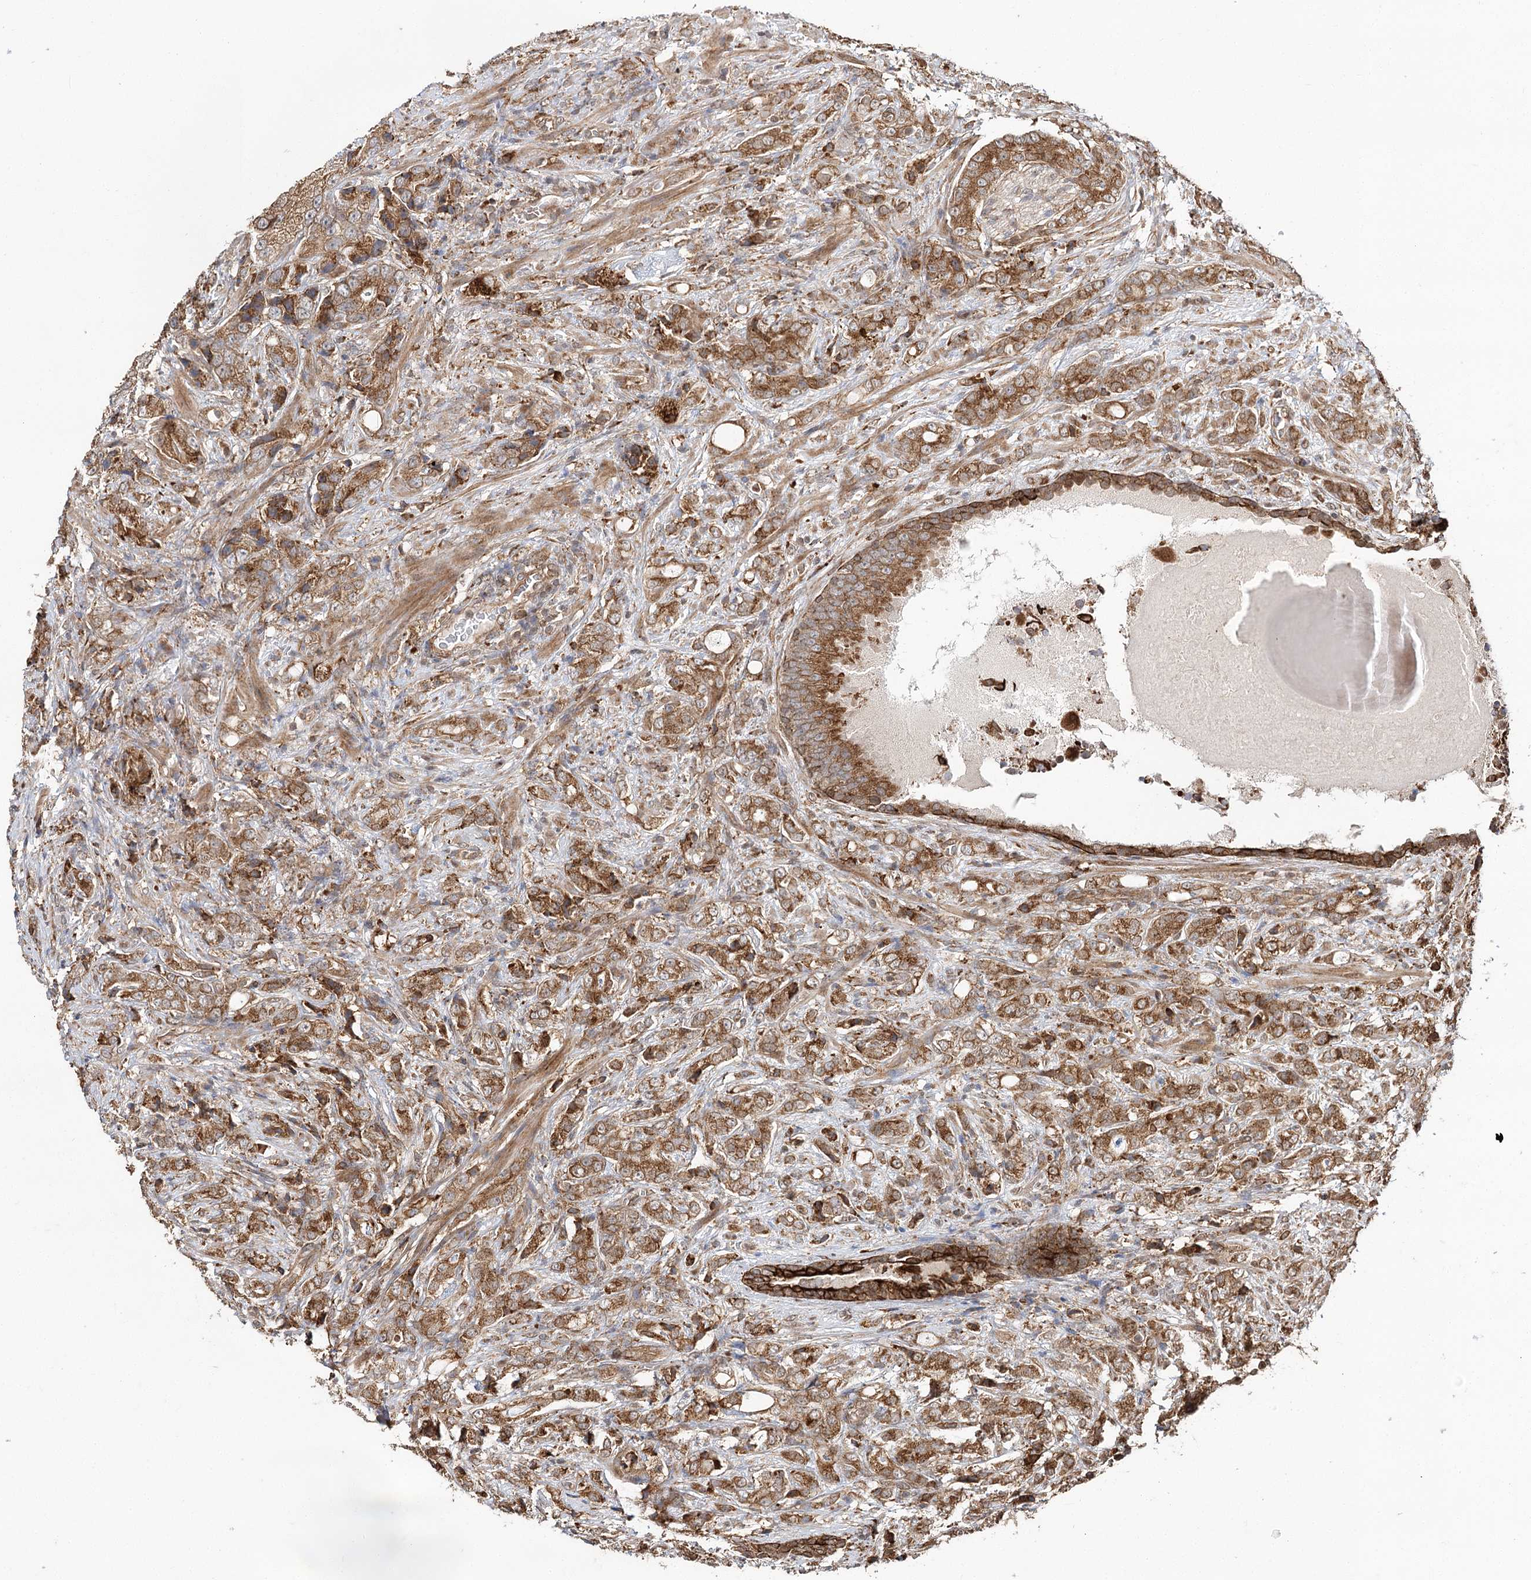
{"staining": {"intensity": "moderate", "quantity": ">75%", "location": "cytoplasmic/membranous"}, "tissue": "prostate cancer", "cell_type": "Tumor cells", "image_type": "cancer", "snomed": [{"axis": "morphology", "description": "Adenocarcinoma, High grade"}, {"axis": "topography", "description": "Prostate"}], "caption": "Prostate cancer (high-grade adenocarcinoma) was stained to show a protein in brown. There is medium levels of moderate cytoplasmic/membranous staining in approximately >75% of tumor cells. (DAB = brown stain, brightfield microscopy at high magnification).", "gene": "DNAJB14", "patient": {"sex": "male", "age": 57}}